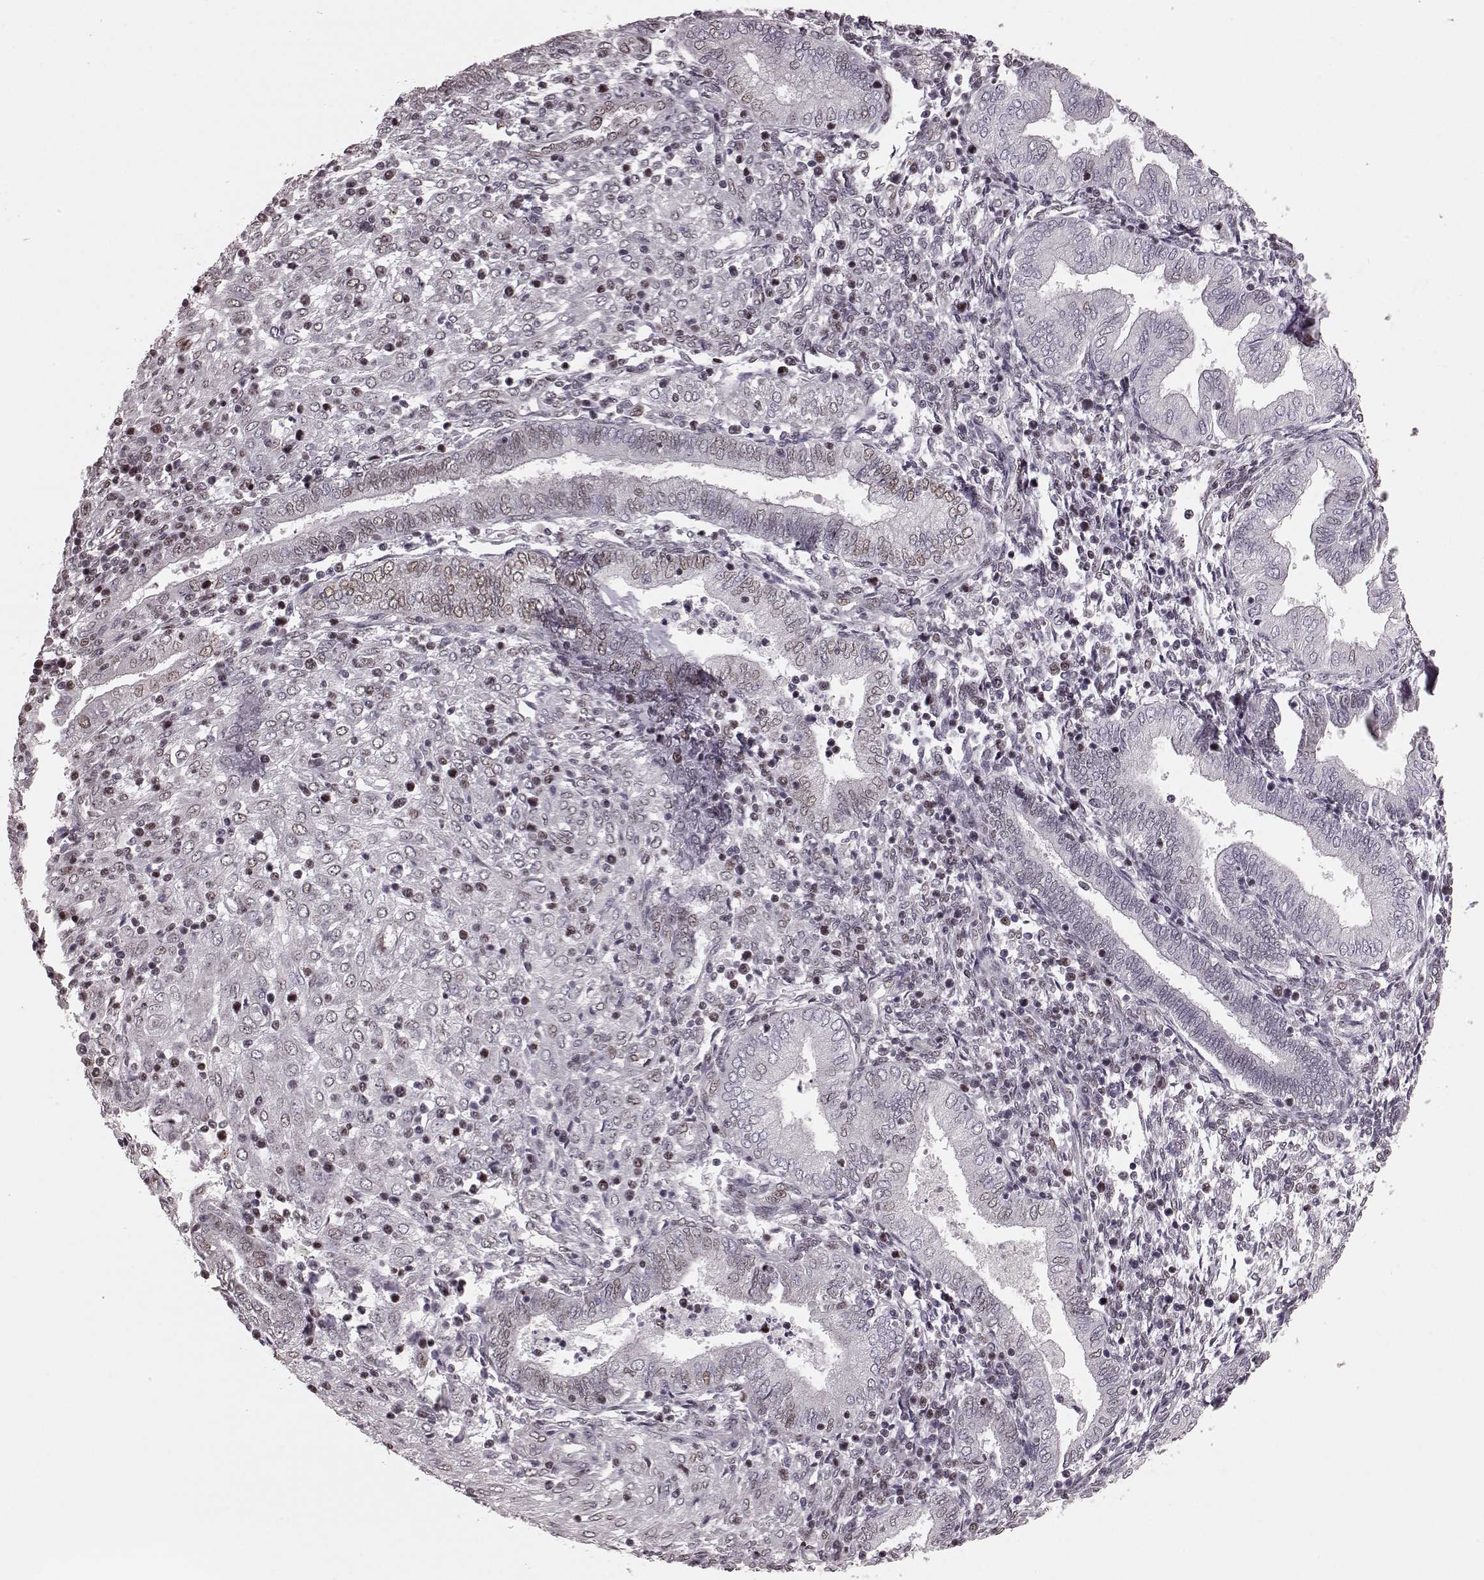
{"staining": {"intensity": "weak", "quantity": ">75%", "location": "nuclear"}, "tissue": "endometrium", "cell_type": "Cells in endometrial stroma", "image_type": "normal", "snomed": [{"axis": "morphology", "description": "Normal tissue, NOS"}, {"axis": "topography", "description": "Endometrium"}], "caption": "Immunohistochemical staining of unremarkable human endometrium displays low levels of weak nuclear expression in about >75% of cells in endometrial stroma. (Brightfield microscopy of DAB IHC at high magnification).", "gene": "NR2C1", "patient": {"sex": "female", "age": 42}}